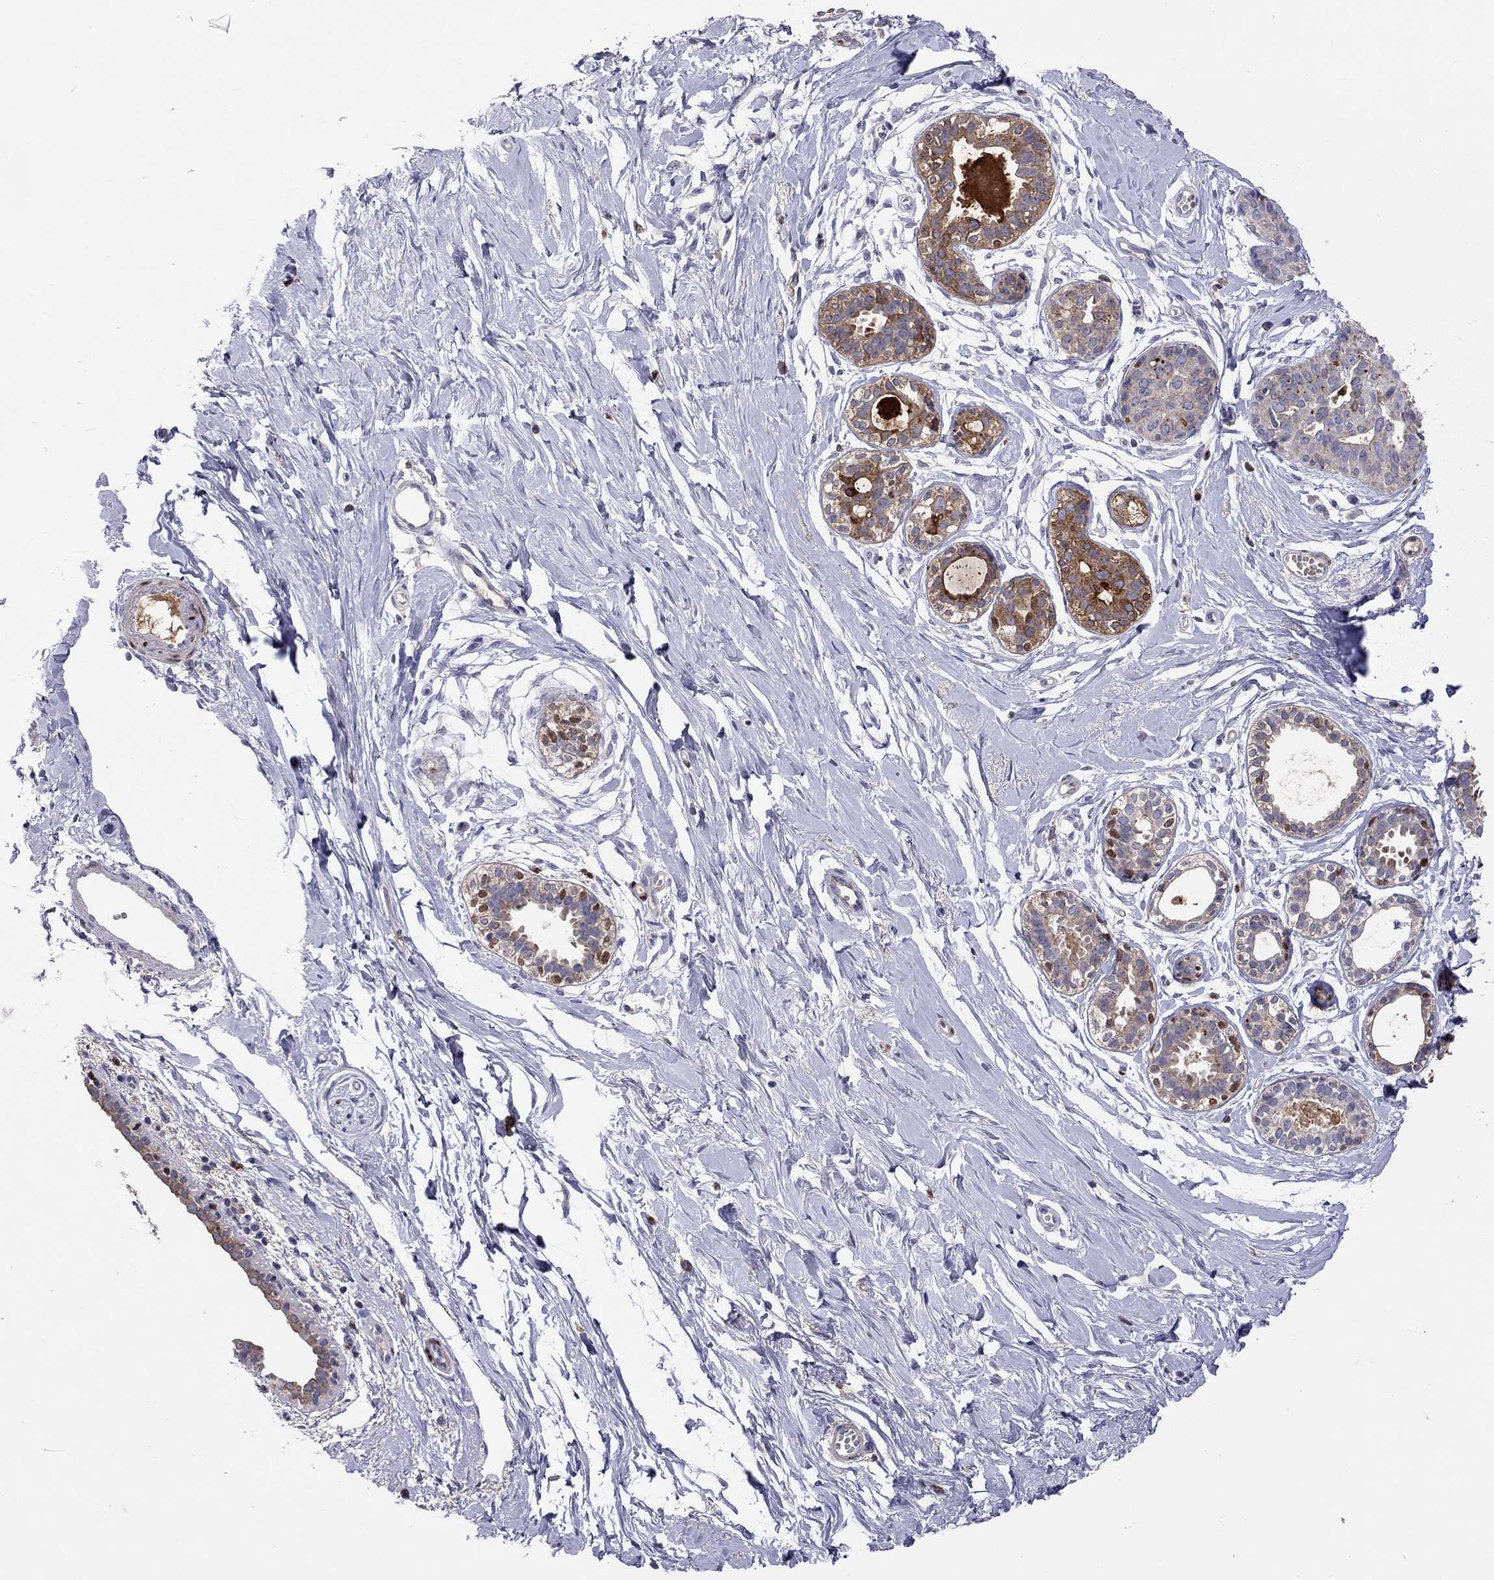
{"staining": {"intensity": "negative", "quantity": "none", "location": "none"}, "tissue": "breast", "cell_type": "Adipocytes", "image_type": "normal", "snomed": [{"axis": "morphology", "description": "Normal tissue, NOS"}, {"axis": "topography", "description": "Breast"}], "caption": "This histopathology image is of benign breast stained with immunohistochemistry to label a protein in brown with the nuclei are counter-stained blue. There is no staining in adipocytes. (DAB immunohistochemistry, high magnification).", "gene": "SERPINA3", "patient": {"sex": "female", "age": 49}}